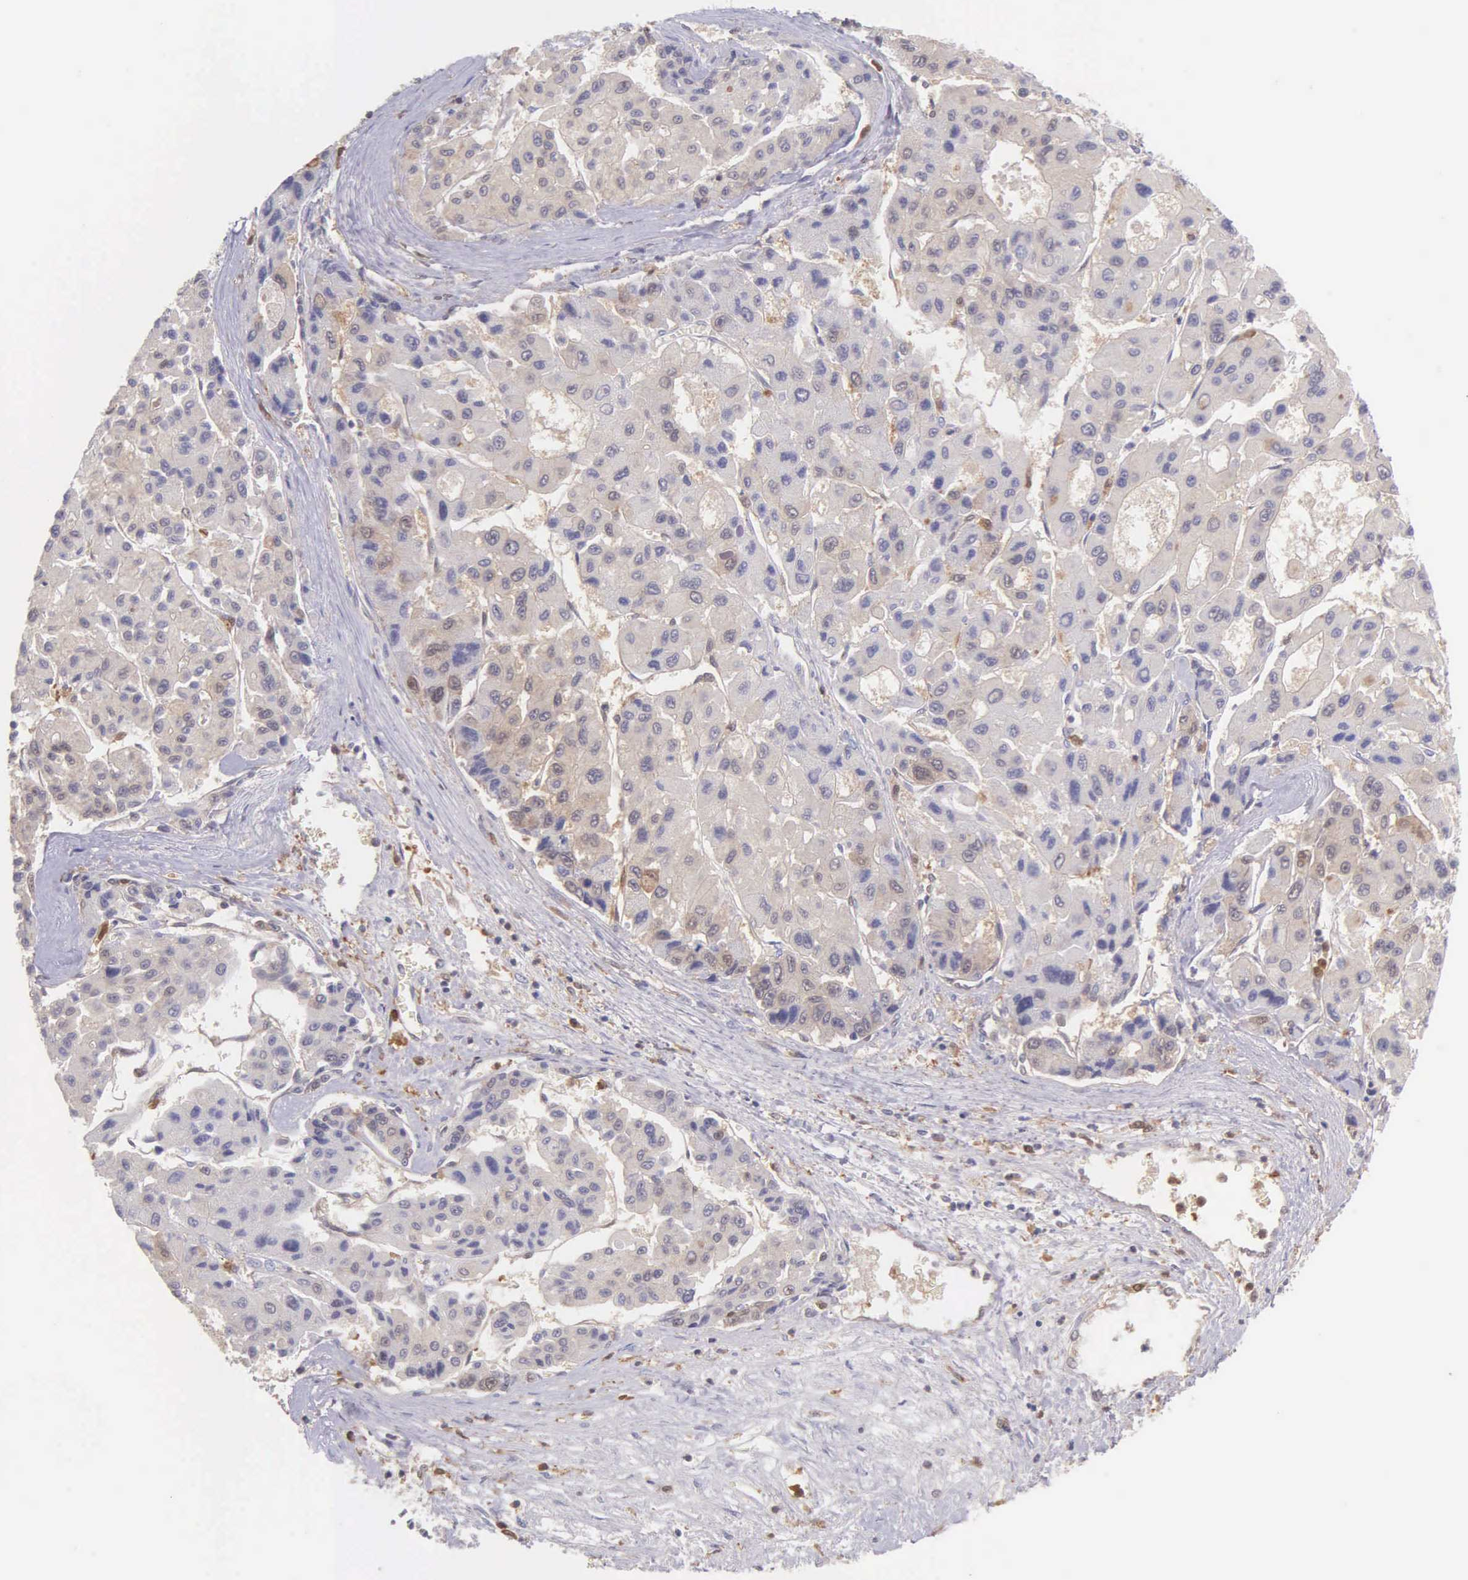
{"staining": {"intensity": "weak", "quantity": "25%-75%", "location": "cytoplasmic/membranous"}, "tissue": "liver cancer", "cell_type": "Tumor cells", "image_type": "cancer", "snomed": [{"axis": "morphology", "description": "Carcinoma, Hepatocellular, NOS"}, {"axis": "topography", "description": "Liver"}], "caption": "Brown immunohistochemical staining in human liver cancer (hepatocellular carcinoma) reveals weak cytoplasmic/membranous positivity in approximately 25%-75% of tumor cells. (Brightfield microscopy of DAB IHC at high magnification).", "gene": "BID", "patient": {"sex": "male", "age": 64}}